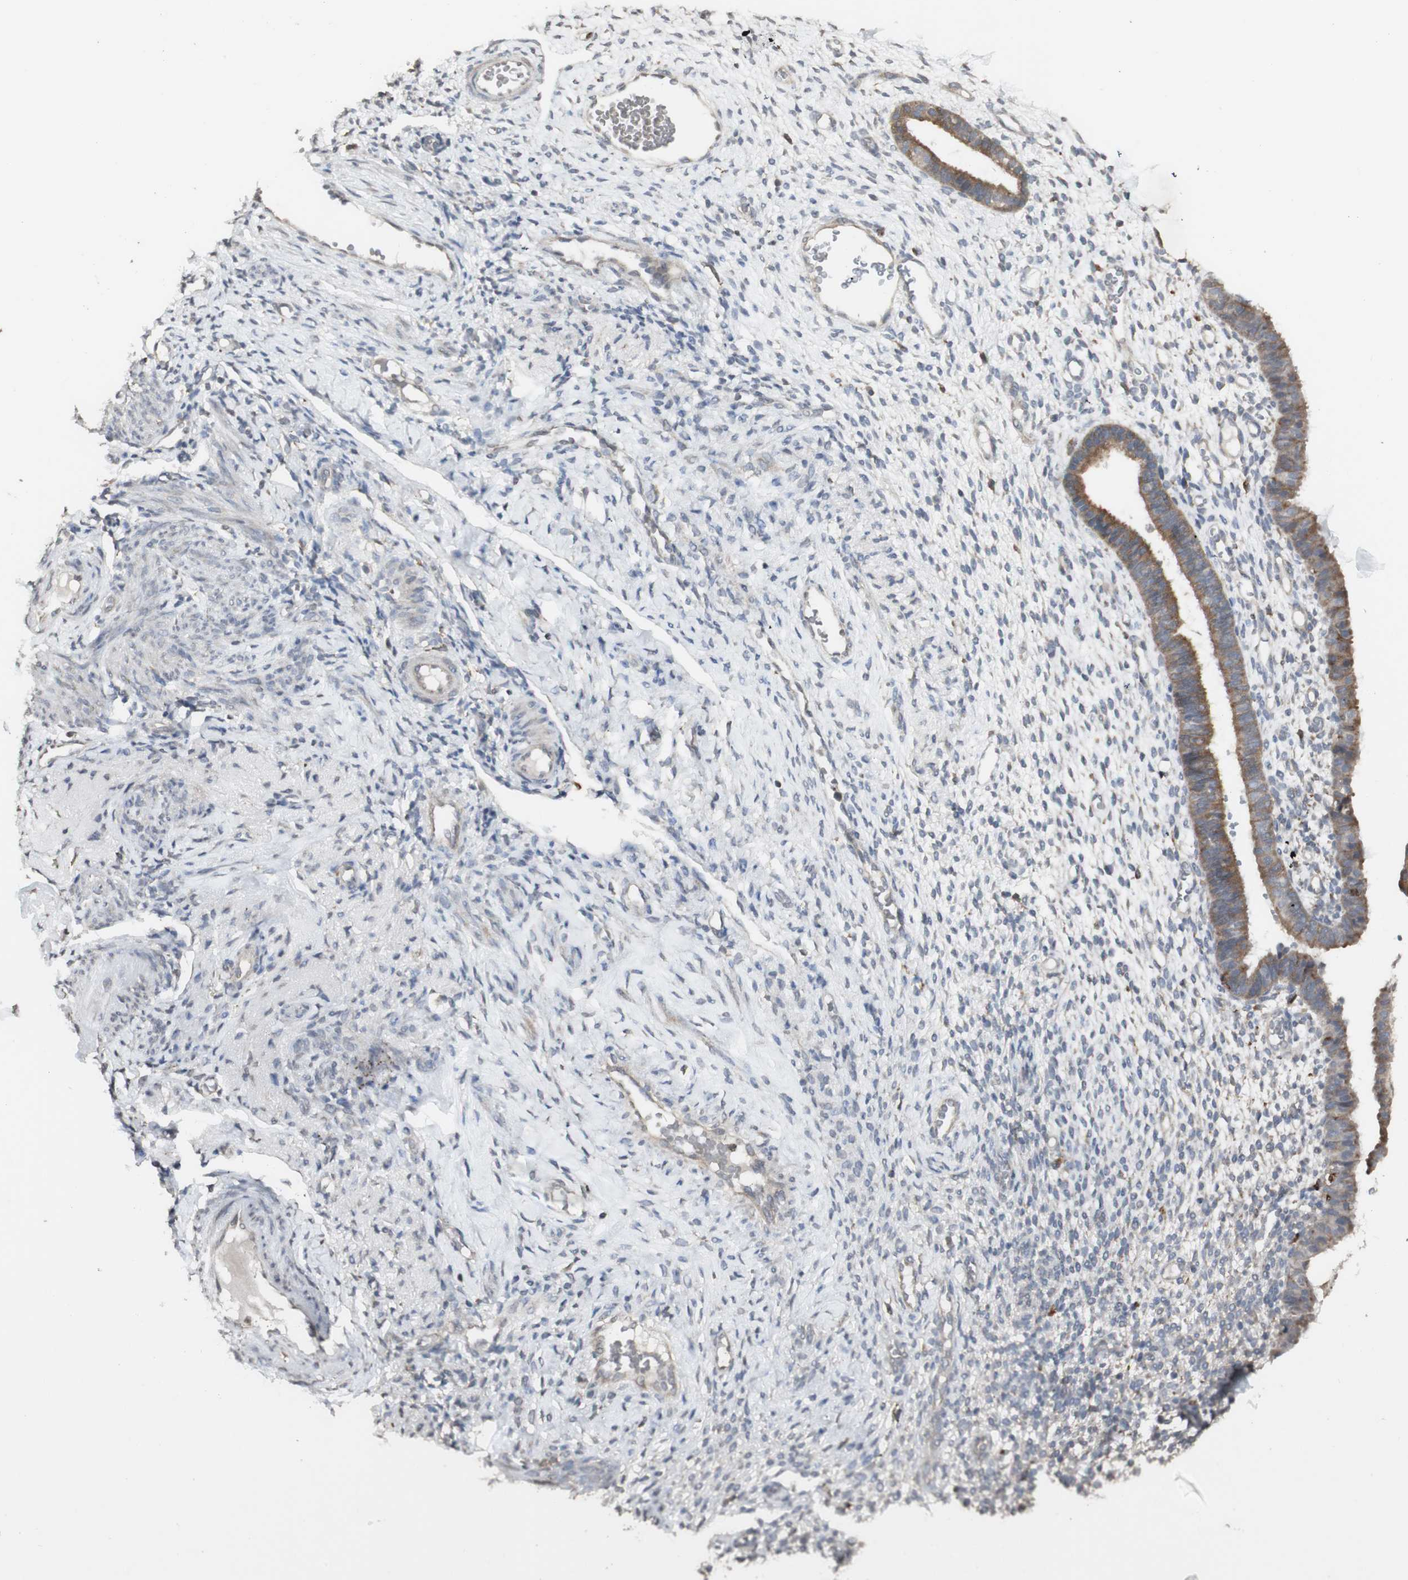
{"staining": {"intensity": "negative", "quantity": "none", "location": "none"}, "tissue": "endometrium", "cell_type": "Cells in endometrial stroma", "image_type": "normal", "snomed": [{"axis": "morphology", "description": "Normal tissue, NOS"}, {"axis": "topography", "description": "Endometrium"}], "caption": "IHC image of unremarkable endometrium stained for a protein (brown), which displays no positivity in cells in endometrial stroma.", "gene": "ATP6V1E1", "patient": {"sex": "female", "age": 61}}